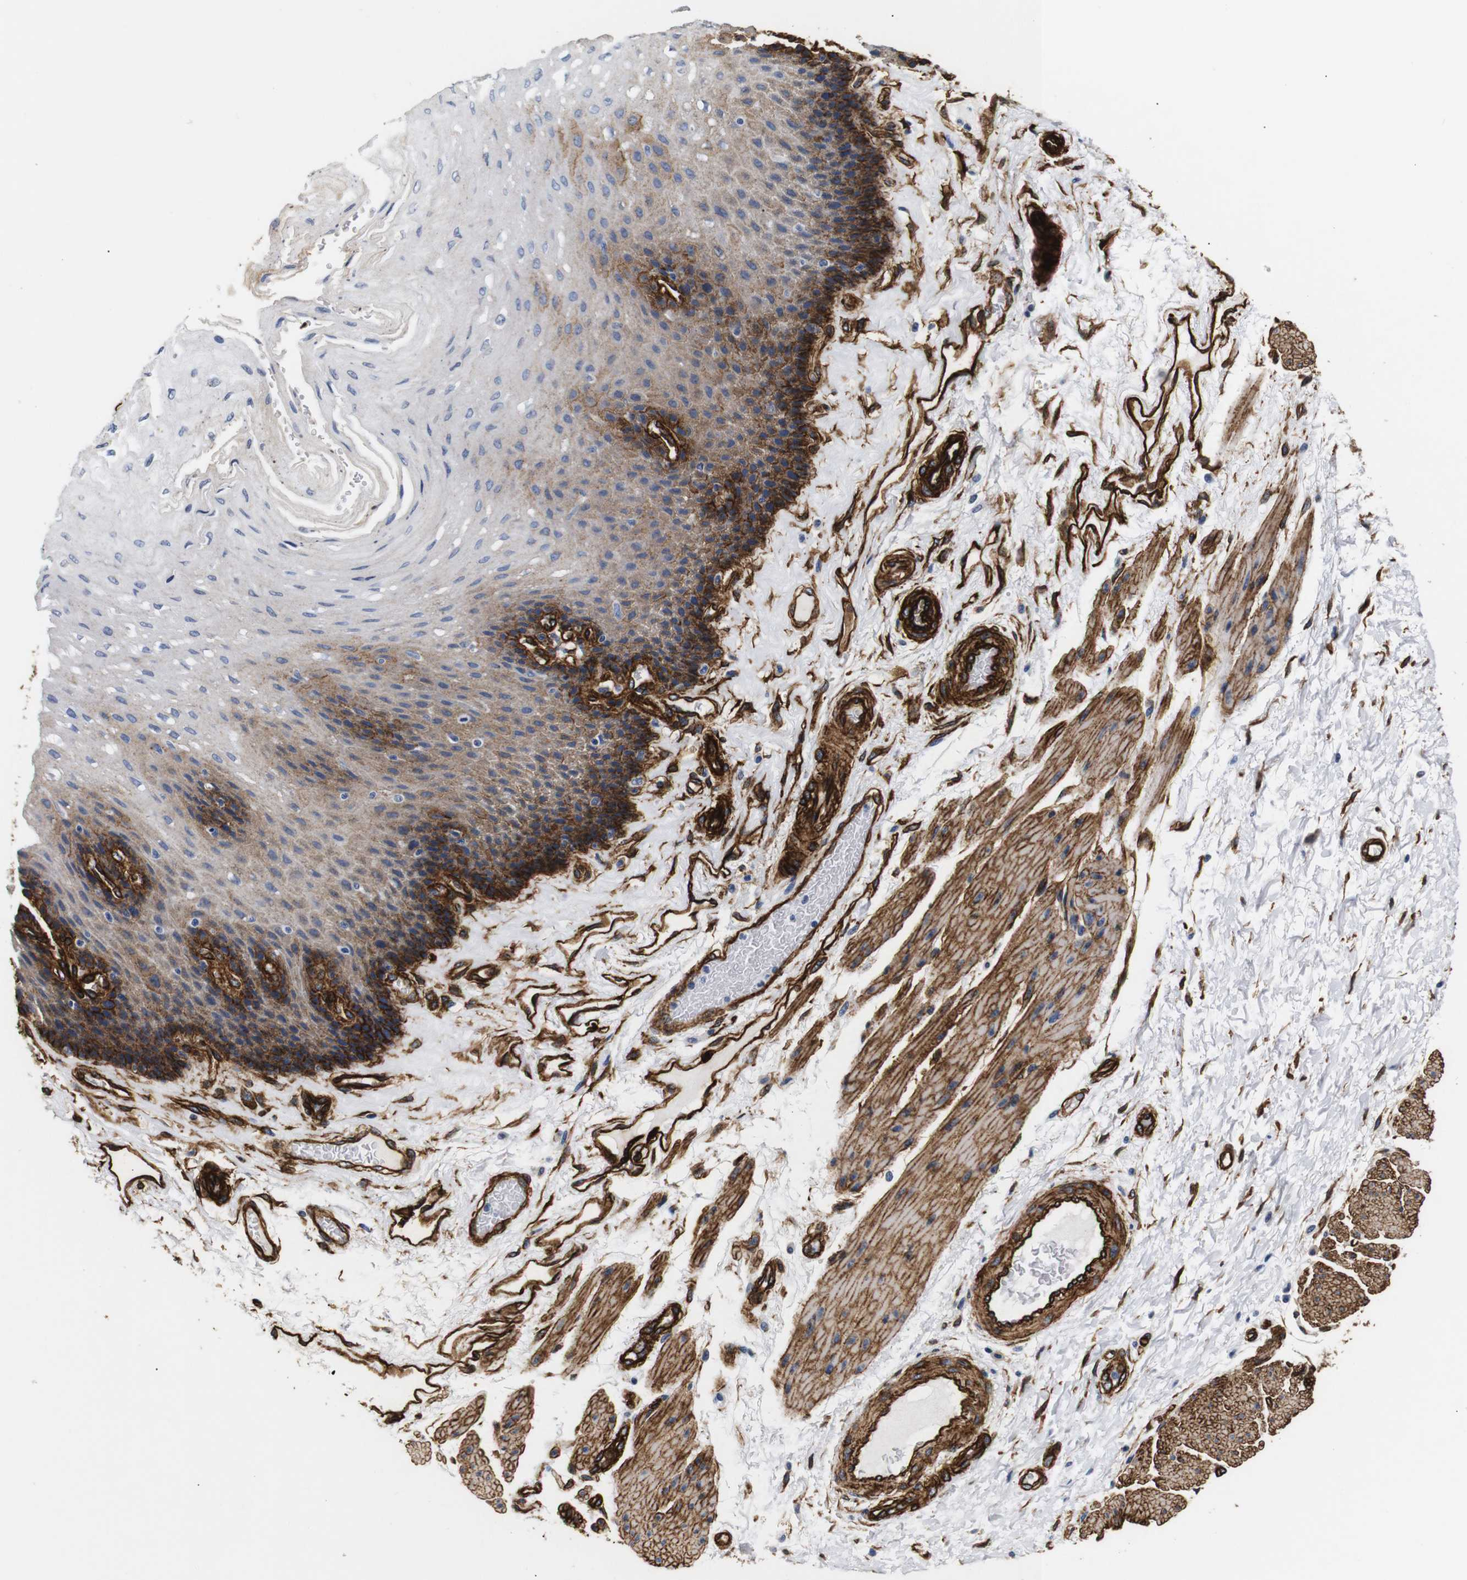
{"staining": {"intensity": "strong", "quantity": "25%-75%", "location": "cytoplasmic/membranous"}, "tissue": "esophagus", "cell_type": "Squamous epithelial cells", "image_type": "normal", "snomed": [{"axis": "morphology", "description": "Normal tissue, NOS"}, {"axis": "topography", "description": "Esophagus"}], "caption": "Brown immunohistochemical staining in benign esophagus reveals strong cytoplasmic/membranous staining in approximately 25%-75% of squamous epithelial cells. (Brightfield microscopy of DAB IHC at high magnification).", "gene": "CAV2", "patient": {"sex": "female", "age": 72}}